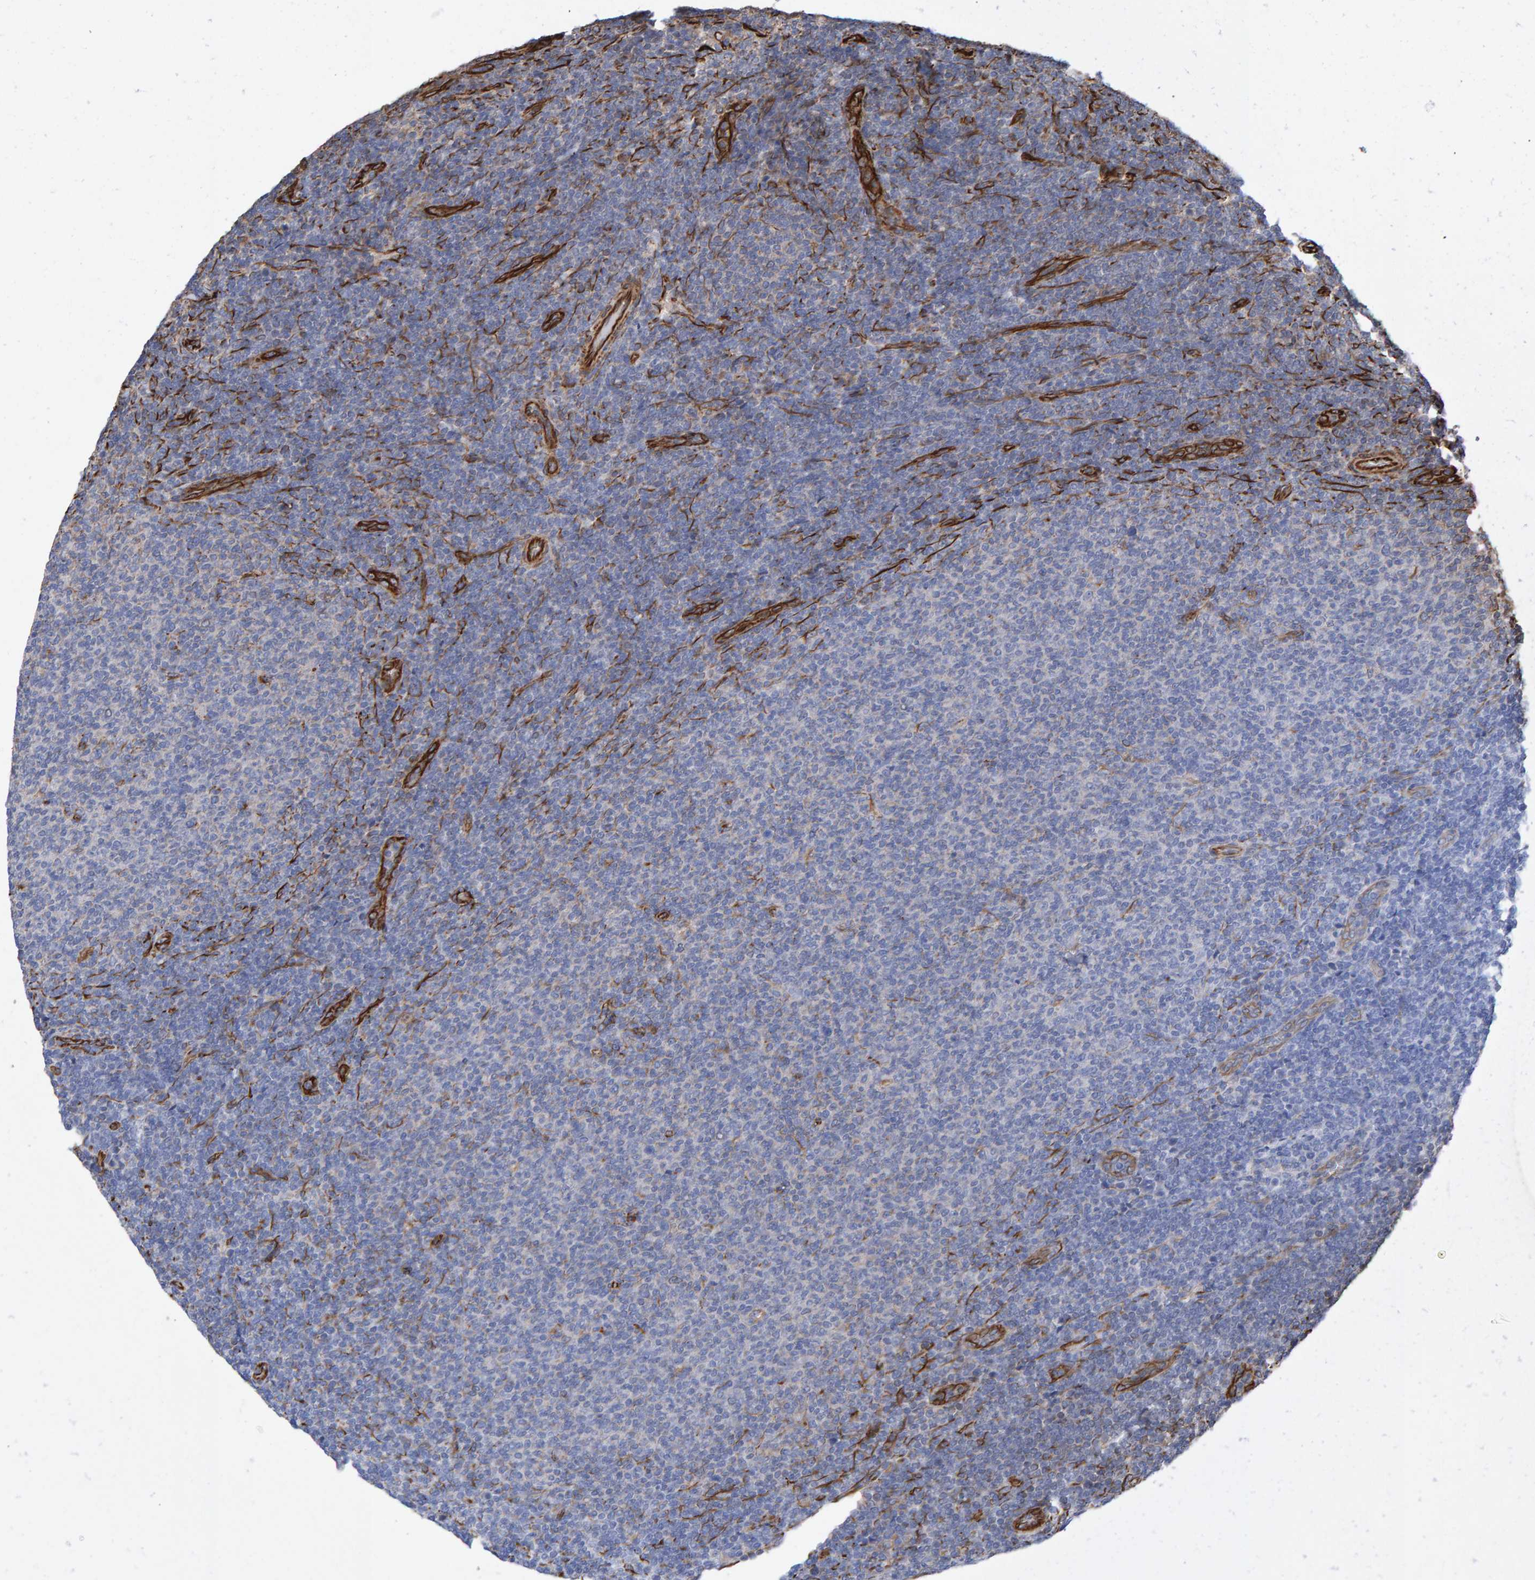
{"staining": {"intensity": "negative", "quantity": "none", "location": "none"}, "tissue": "lymphoma", "cell_type": "Tumor cells", "image_type": "cancer", "snomed": [{"axis": "morphology", "description": "Malignant lymphoma, non-Hodgkin's type, Low grade"}, {"axis": "topography", "description": "Lymph node"}], "caption": "This is an immunohistochemistry (IHC) histopathology image of human lymphoma. There is no positivity in tumor cells.", "gene": "ZNF347", "patient": {"sex": "male", "age": 66}}